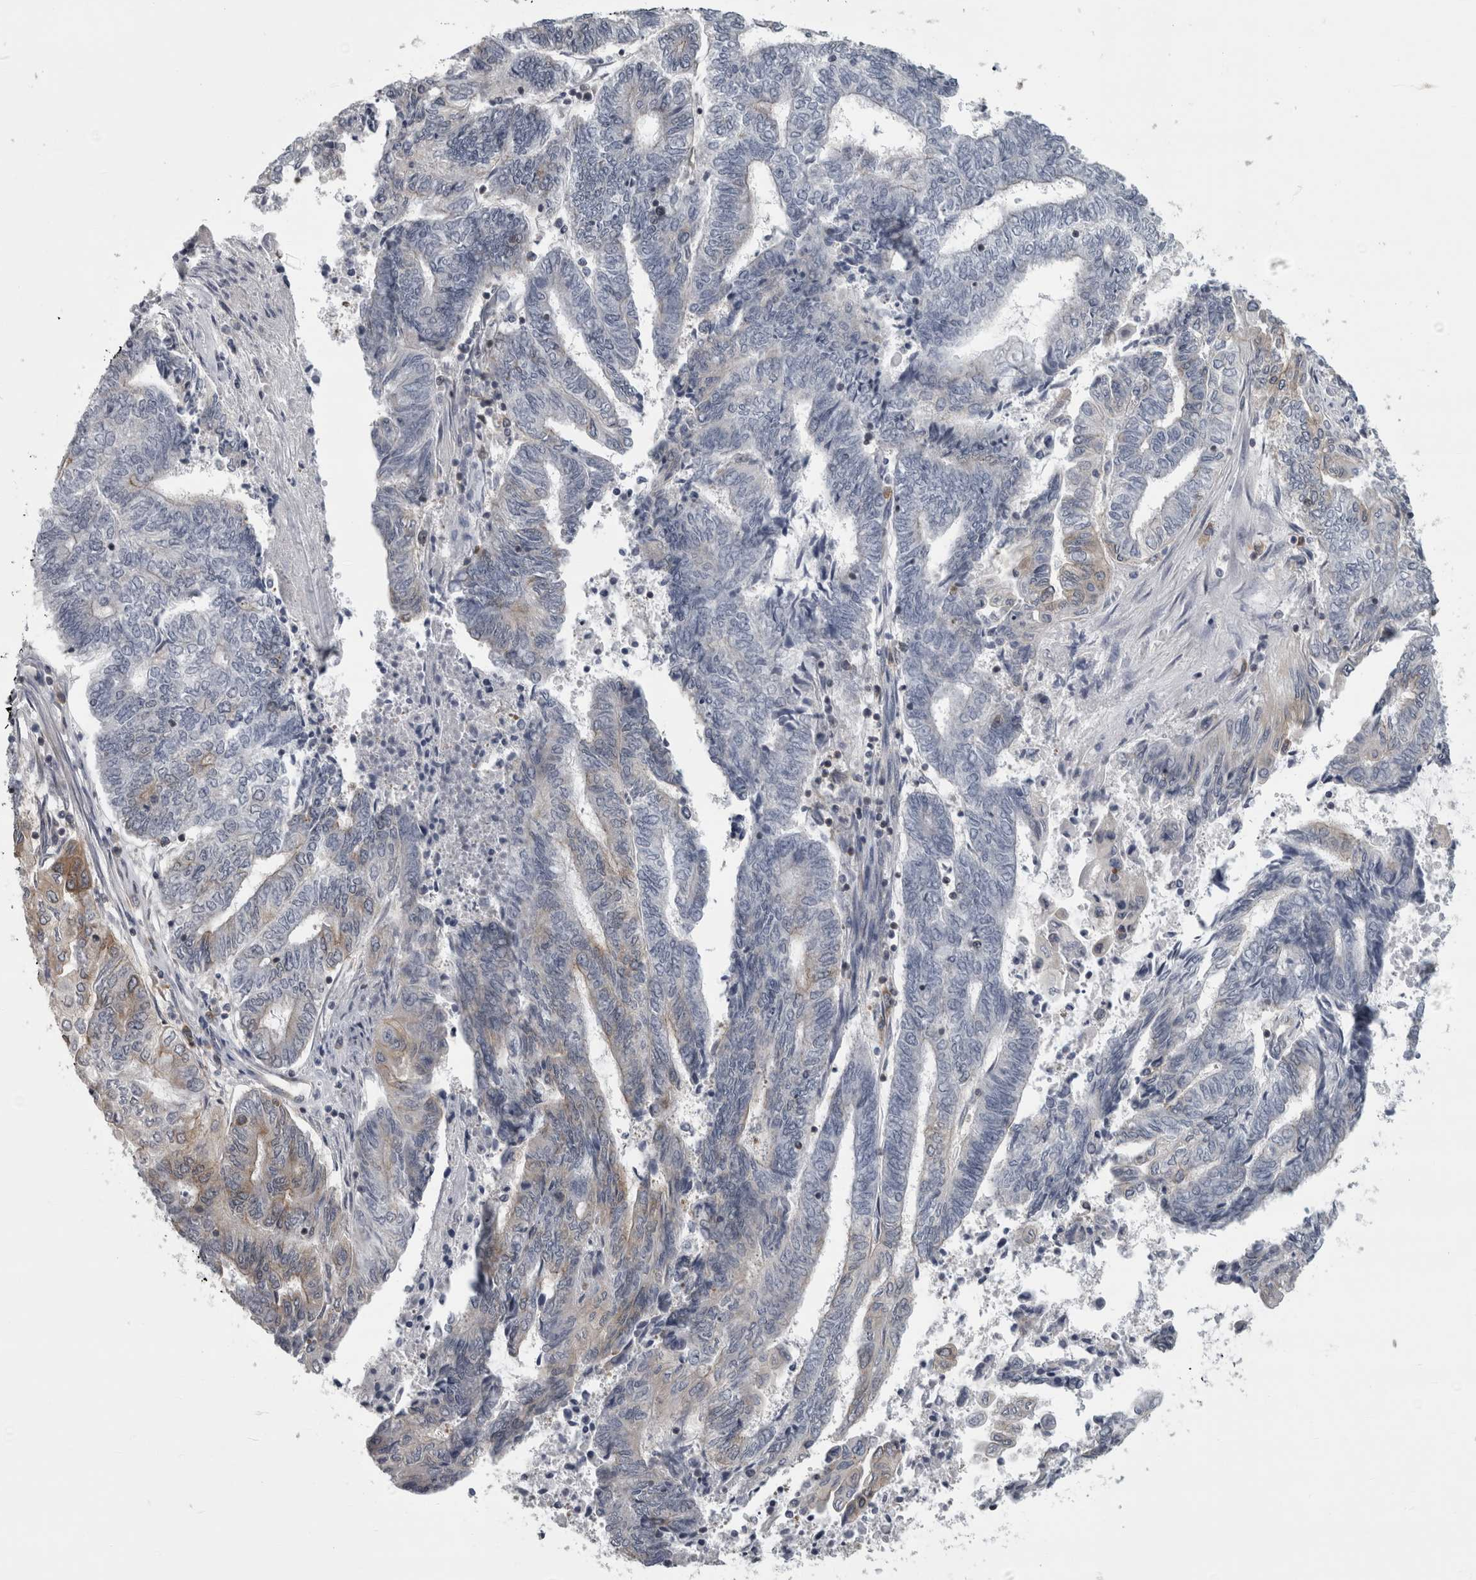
{"staining": {"intensity": "moderate", "quantity": "<25%", "location": "cytoplasmic/membranous"}, "tissue": "endometrial cancer", "cell_type": "Tumor cells", "image_type": "cancer", "snomed": [{"axis": "morphology", "description": "Adenocarcinoma, NOS"}, {"axis": "topography", "description": "Uterus"}, {"axis": "topography", "description": "Endometrium"}], "caption": "Endometrial cancer (adenocarcinoma) stained for a protein demonstrates moderate cytoplasmic/membranous positivity in tumor cells. The staining is performed using DAB (3,3'-diaminobenzidine) brown chromogen to label protein expression. The nuclei are counter-stained blue using hematoxylin.", "gene": "PRRC2C", "patient": {"sex": "female", "age": 70}}